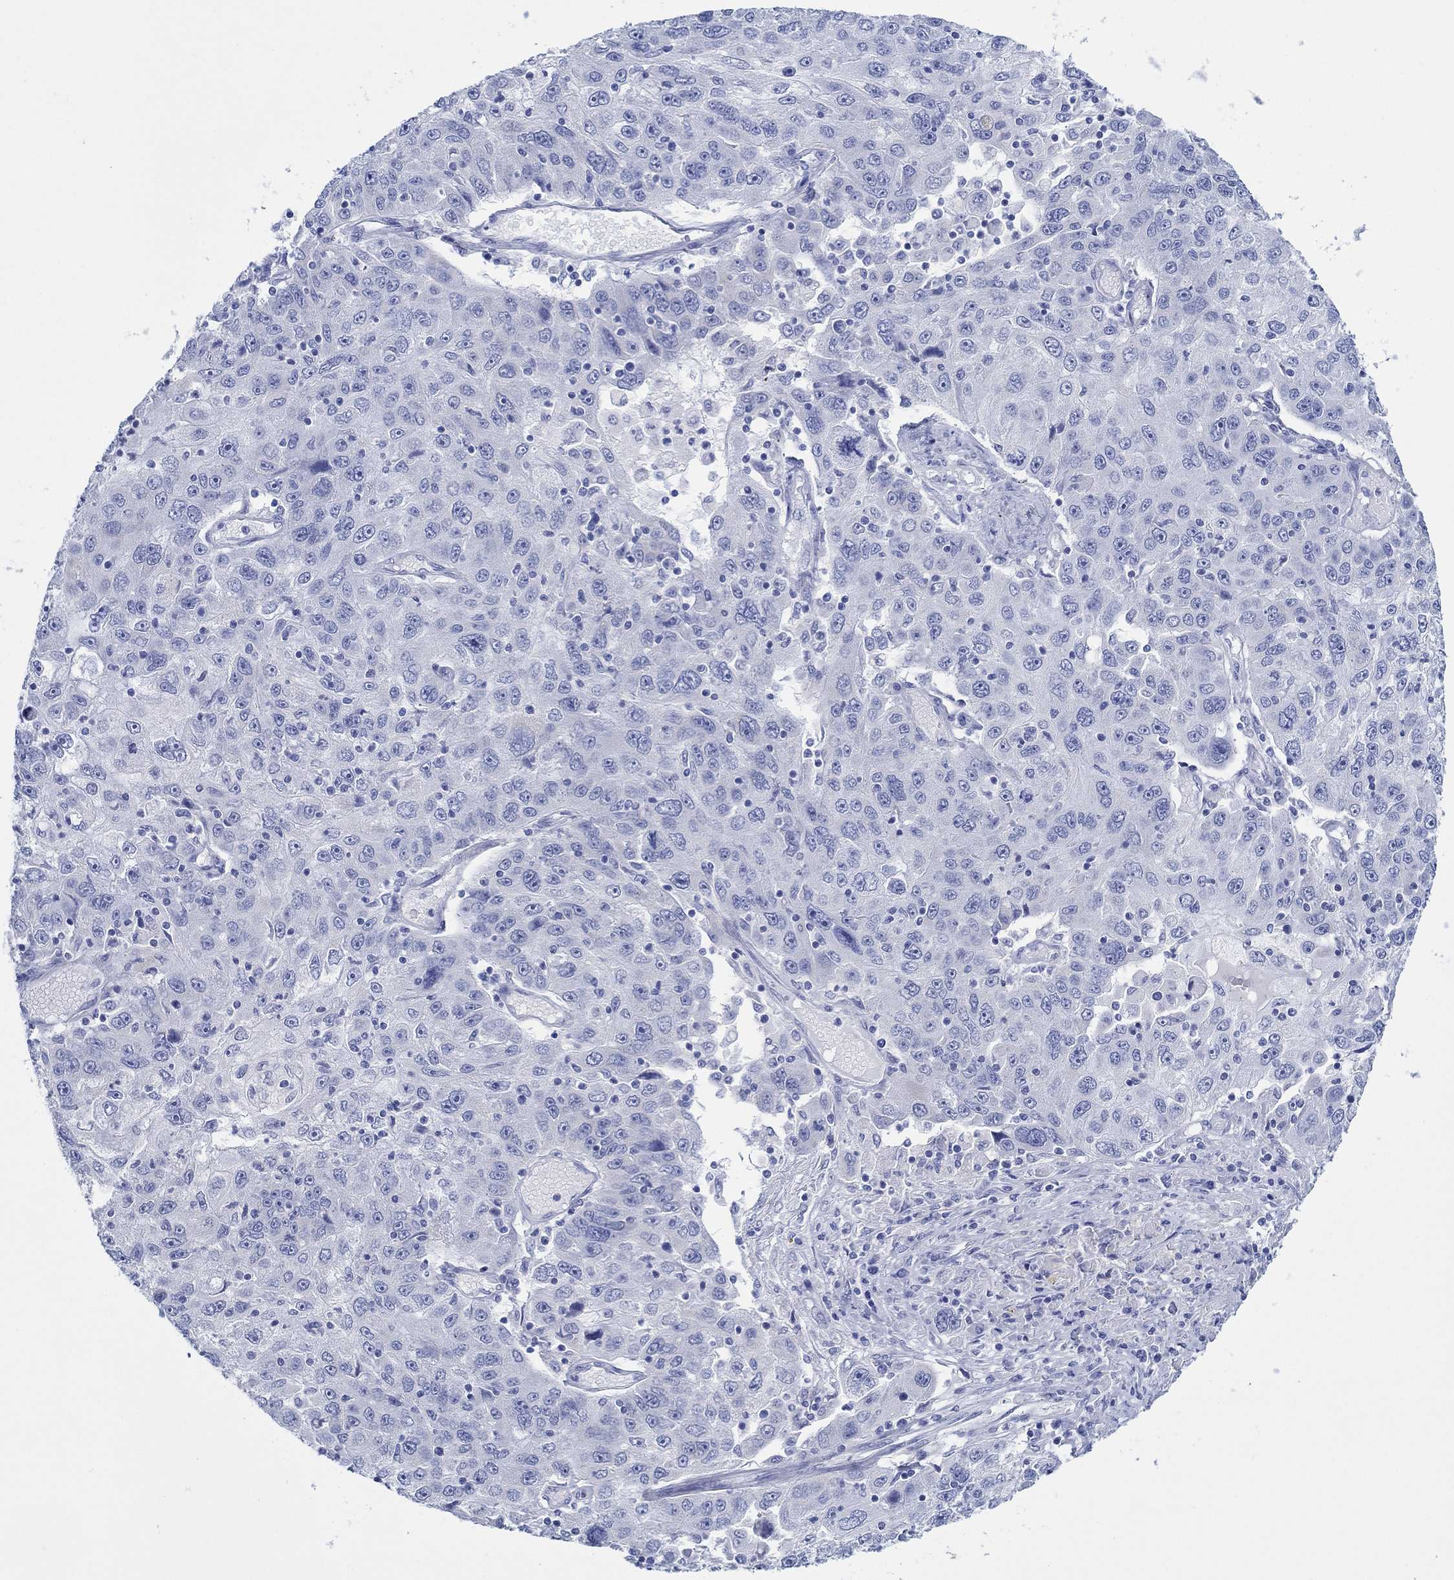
{"staining": {"intensity": "negative", "quantity": "none", "location": "none"}, "tissue": "stomach cancer", "cell_type": "Tumor cells", "image_type": "cancer", "snomed": [{"axis": "morphology", "description": "Adenocarcinoma, NOS"}, {"axis": "topography", "description": "Stomach"}], "caption": "Tumor cells show no significant protein positivity in stomach adenocarcinoma. Nuclei are stained in blue.", "gene": "IGFBP6", "patient": {"sex": "male", "age": 56}}